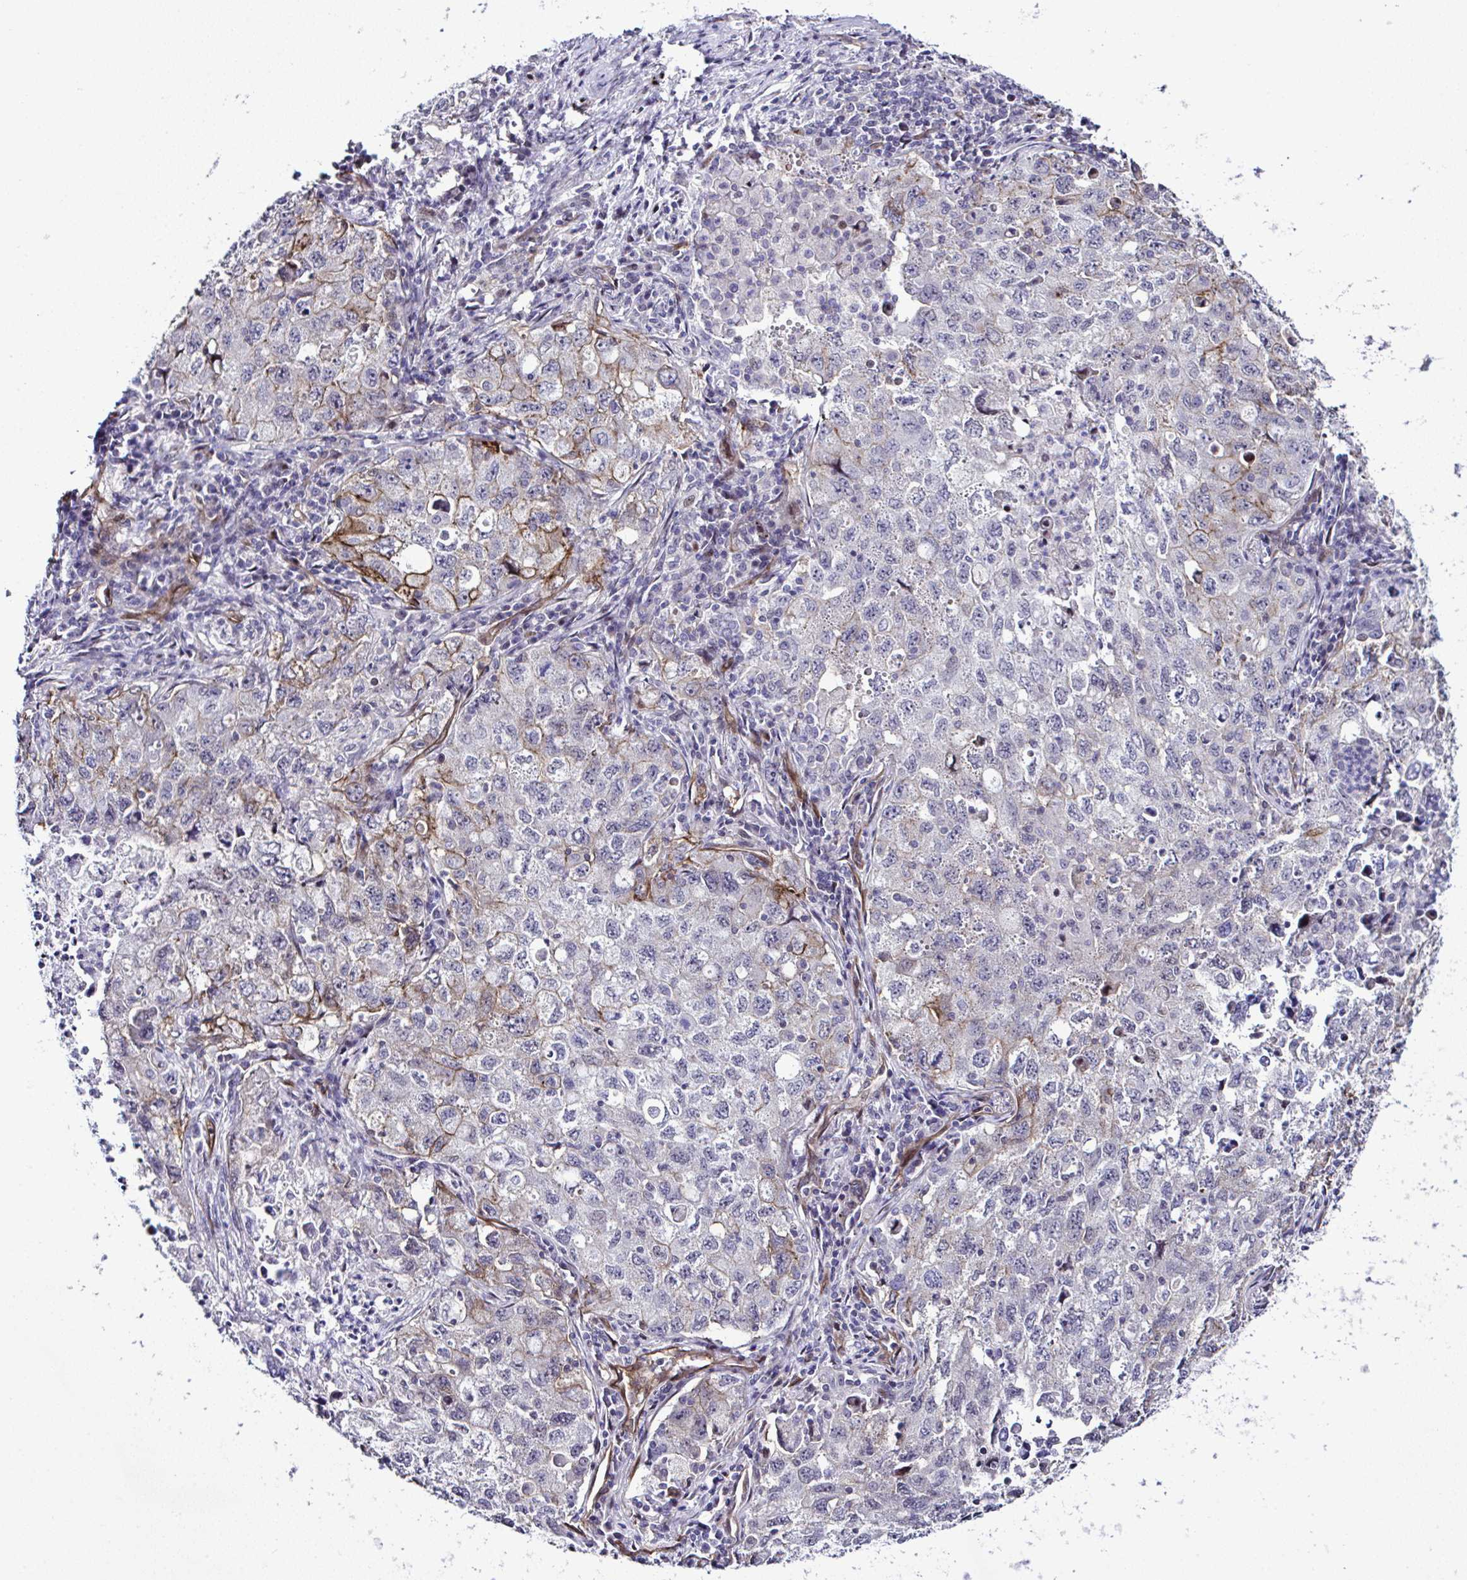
{"staining": {"intensity": "moderate", "quantity": "<25%", "location": "cytoplasmic/membranous"}, "tissue": "lung cancer", "cell_type": "Tumor cells", "image_type": "cancer", "snomed": [{"axis": "morphology", "description": "Adenocarcinoma, NOS"}, {"axis": "topography", "description": "Lung"}], "caption": "There is low levels of moderate cytoplasmic/membranous positivity in tumor cells of adenocarcinoma (lung), as demonstrated by immunohistochemical staining (brown color).", "gene": "FBXO34", "patient": {"sex": "female", "age": 57}}